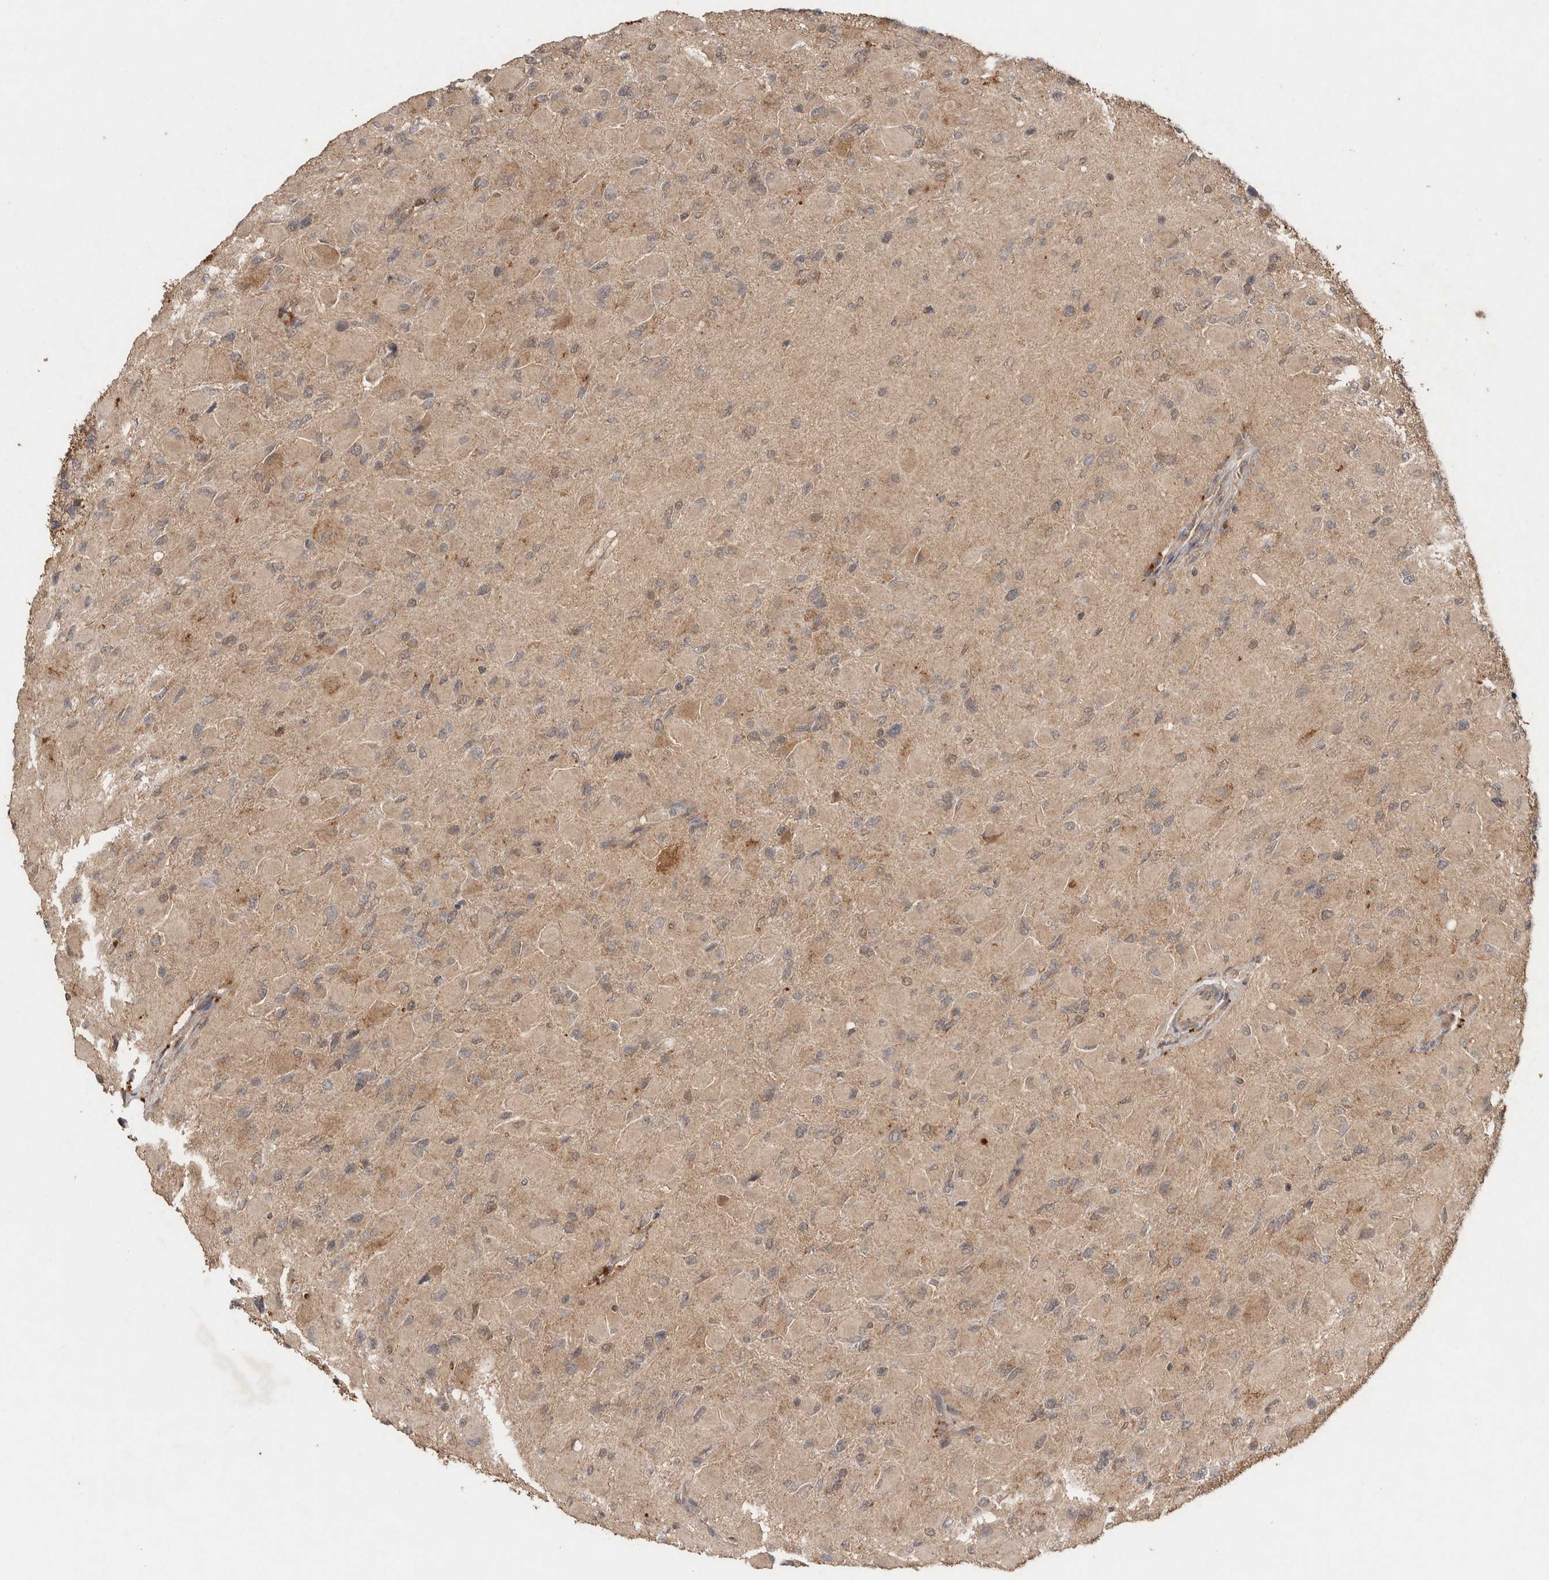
{"staining": {"intensity": "weak", "quantity": ">75%", "location": "cytoplasmic/membranous"}, "tissue": "glioma", "cell_type": "Tumor cells", "image_type": "cancer", "snomed": [{"axis": "morphology", "description": "Glioma, malignant, High grade"}, {"axis": "topography", "description": "Cerebral cortex"}], "caption": "There is low levels of weak cytoplasmic/membranous positivity in tumor cells of glioma, as demonstrated by immunohistochemical staining (brown color).", "gene": "KCNJ5", "patient": {"sex": "female", "age": 36}}